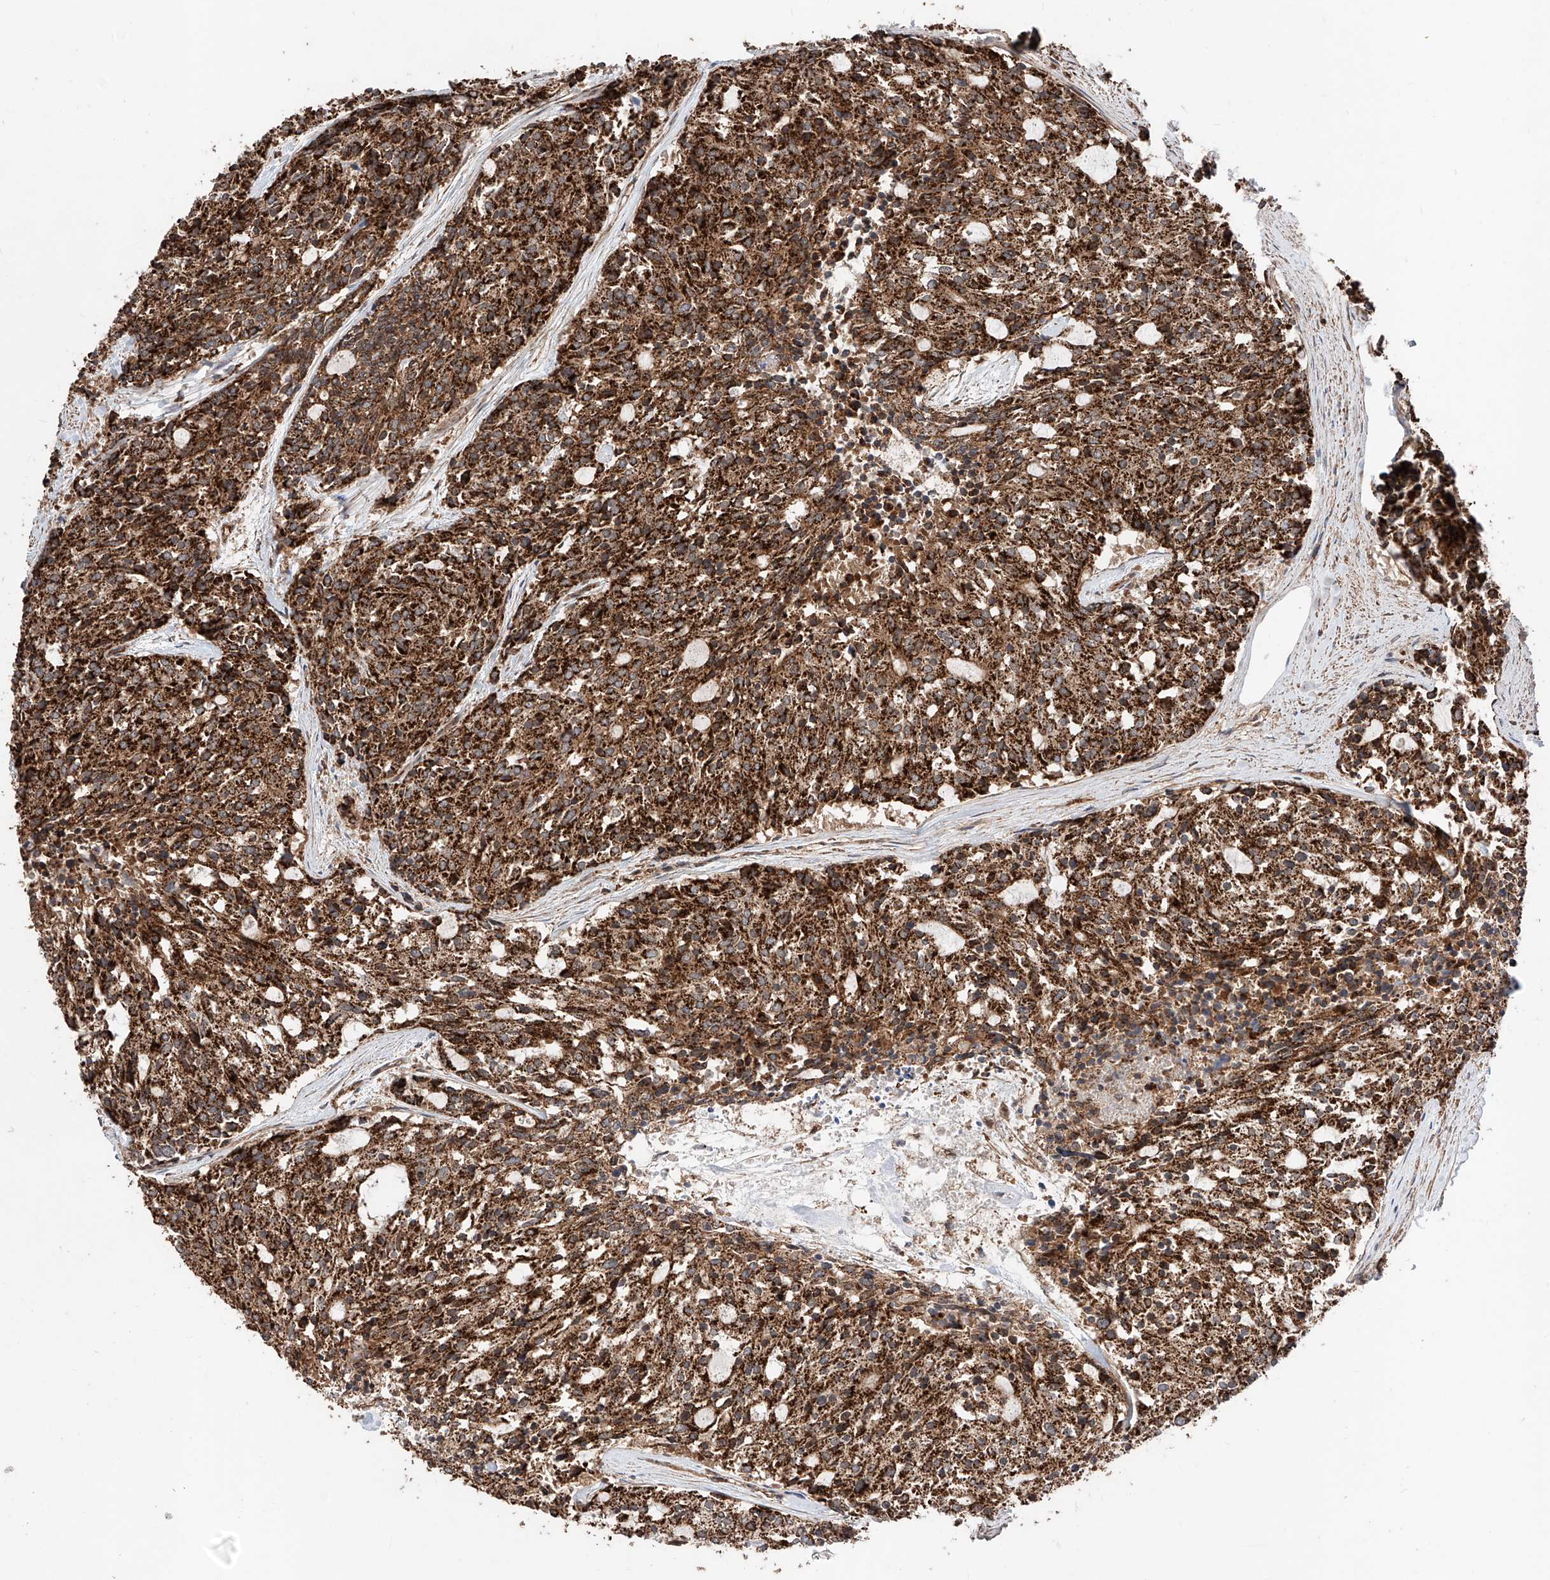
{"staining": {"intensity": "strong", "quantity": ">75%", "location": "cytoplasmic/membranous"}, "tissue": "carcinoid", "cell_type": "Tumor cells", "image_type": "cancer", "snomed": [{"axis": "morphology", "description": "Carcinoid, malignant, NOS"}, {"axis": "topography", "description": "Pancreas"}], "caption": "Malignant carcinoid stained with a brown dye shows strong cytoplasmic/membranous positive expression in about >75% of tumor cells.", "gene": "PISD", "patient": {"sex": "female", "age": 54}}